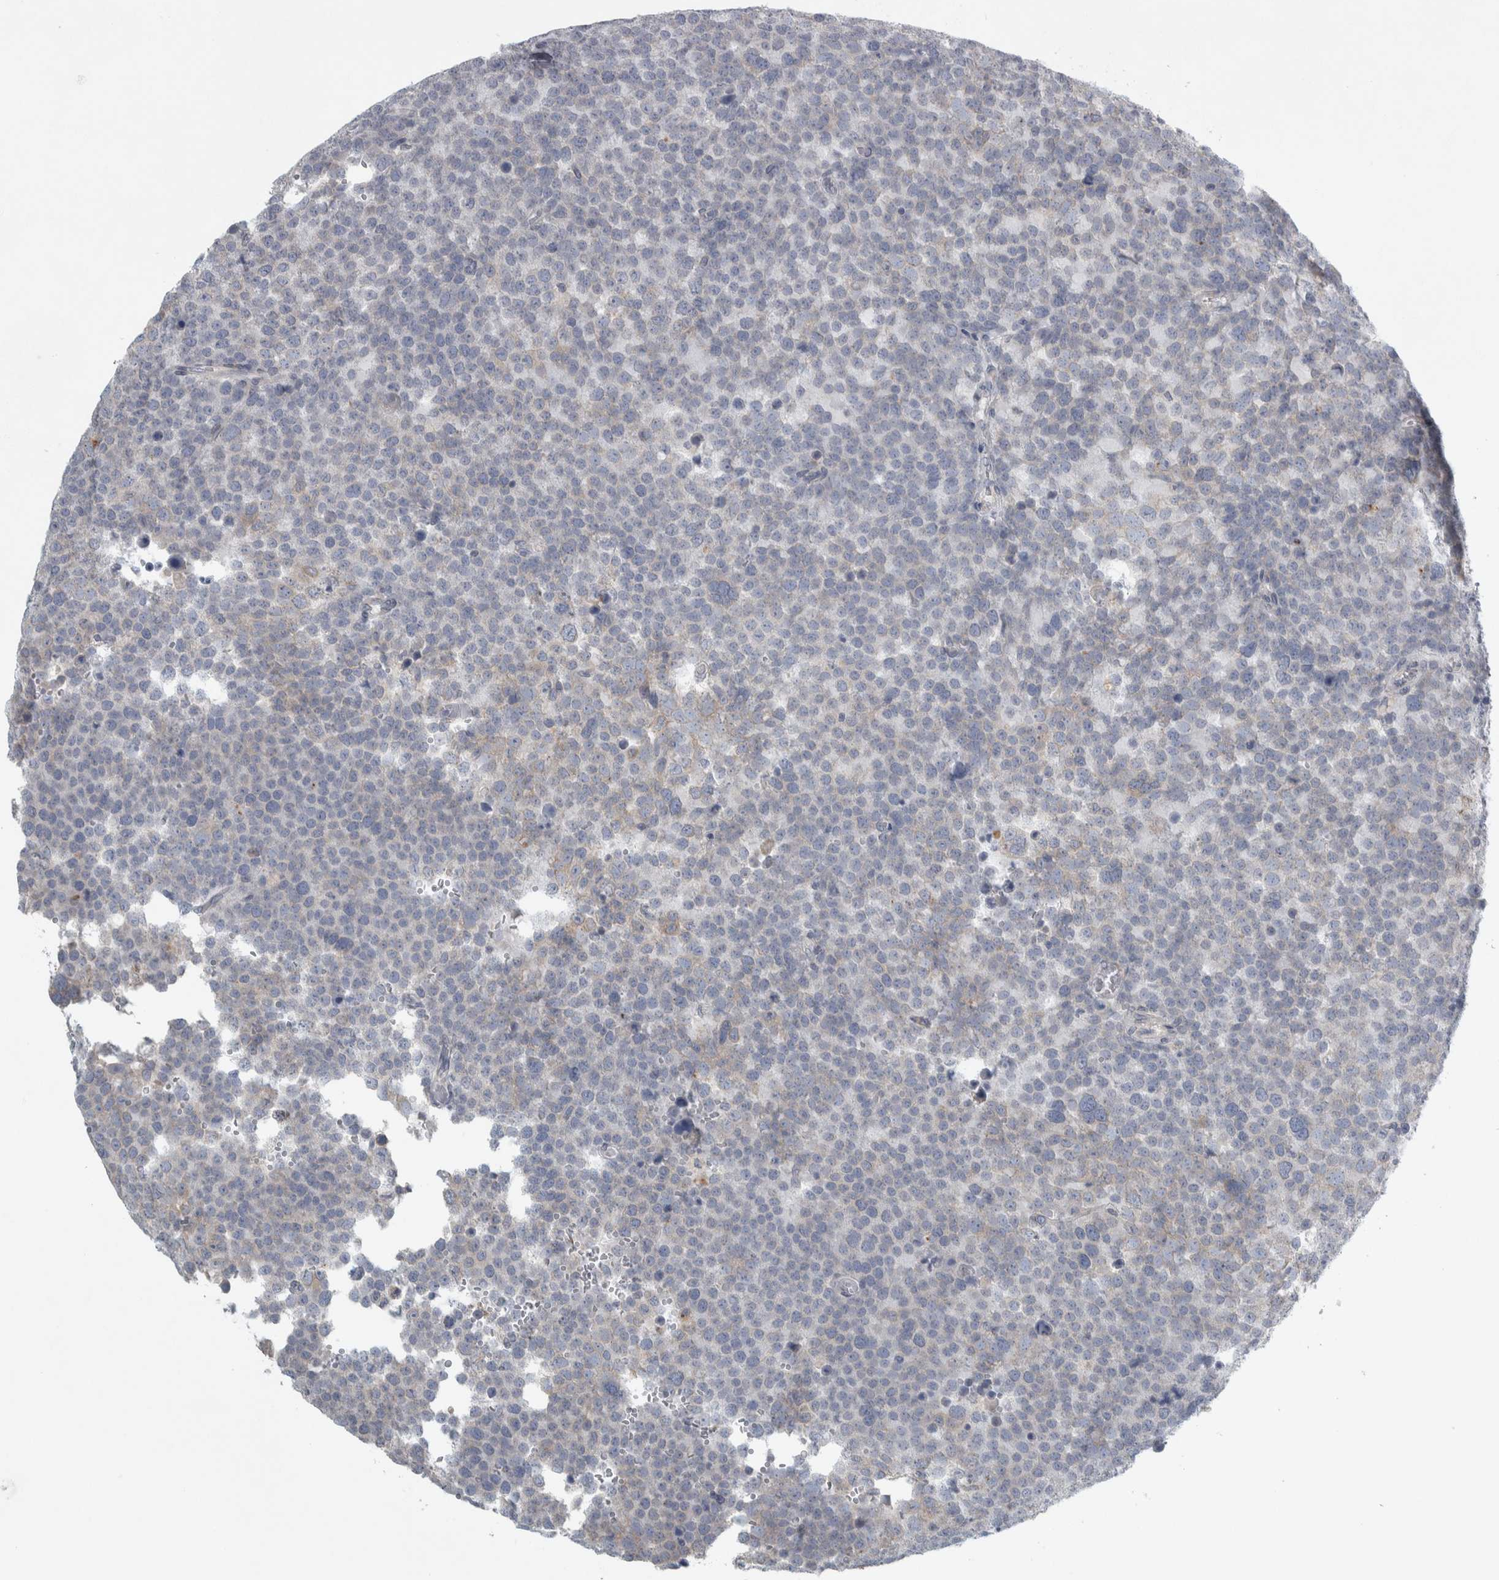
{"staining": {"intensity": "negative", "quantity": "none", "location": "none"}, "tissue": "testis cancer", "cell_type": "Tumor cells", "image_type": "cancer", "snomed": [{"axis": "morphology", "description": "Seminoma, NOS"}, {"axis": "topography", "description": "Testis"}], "caption": "Human seminoma (testis) stained for a protein using IHC shows no staining in tumor cells.", "gene": "SIGMAR1", "patient": {"sex": "male", "age": 71}}